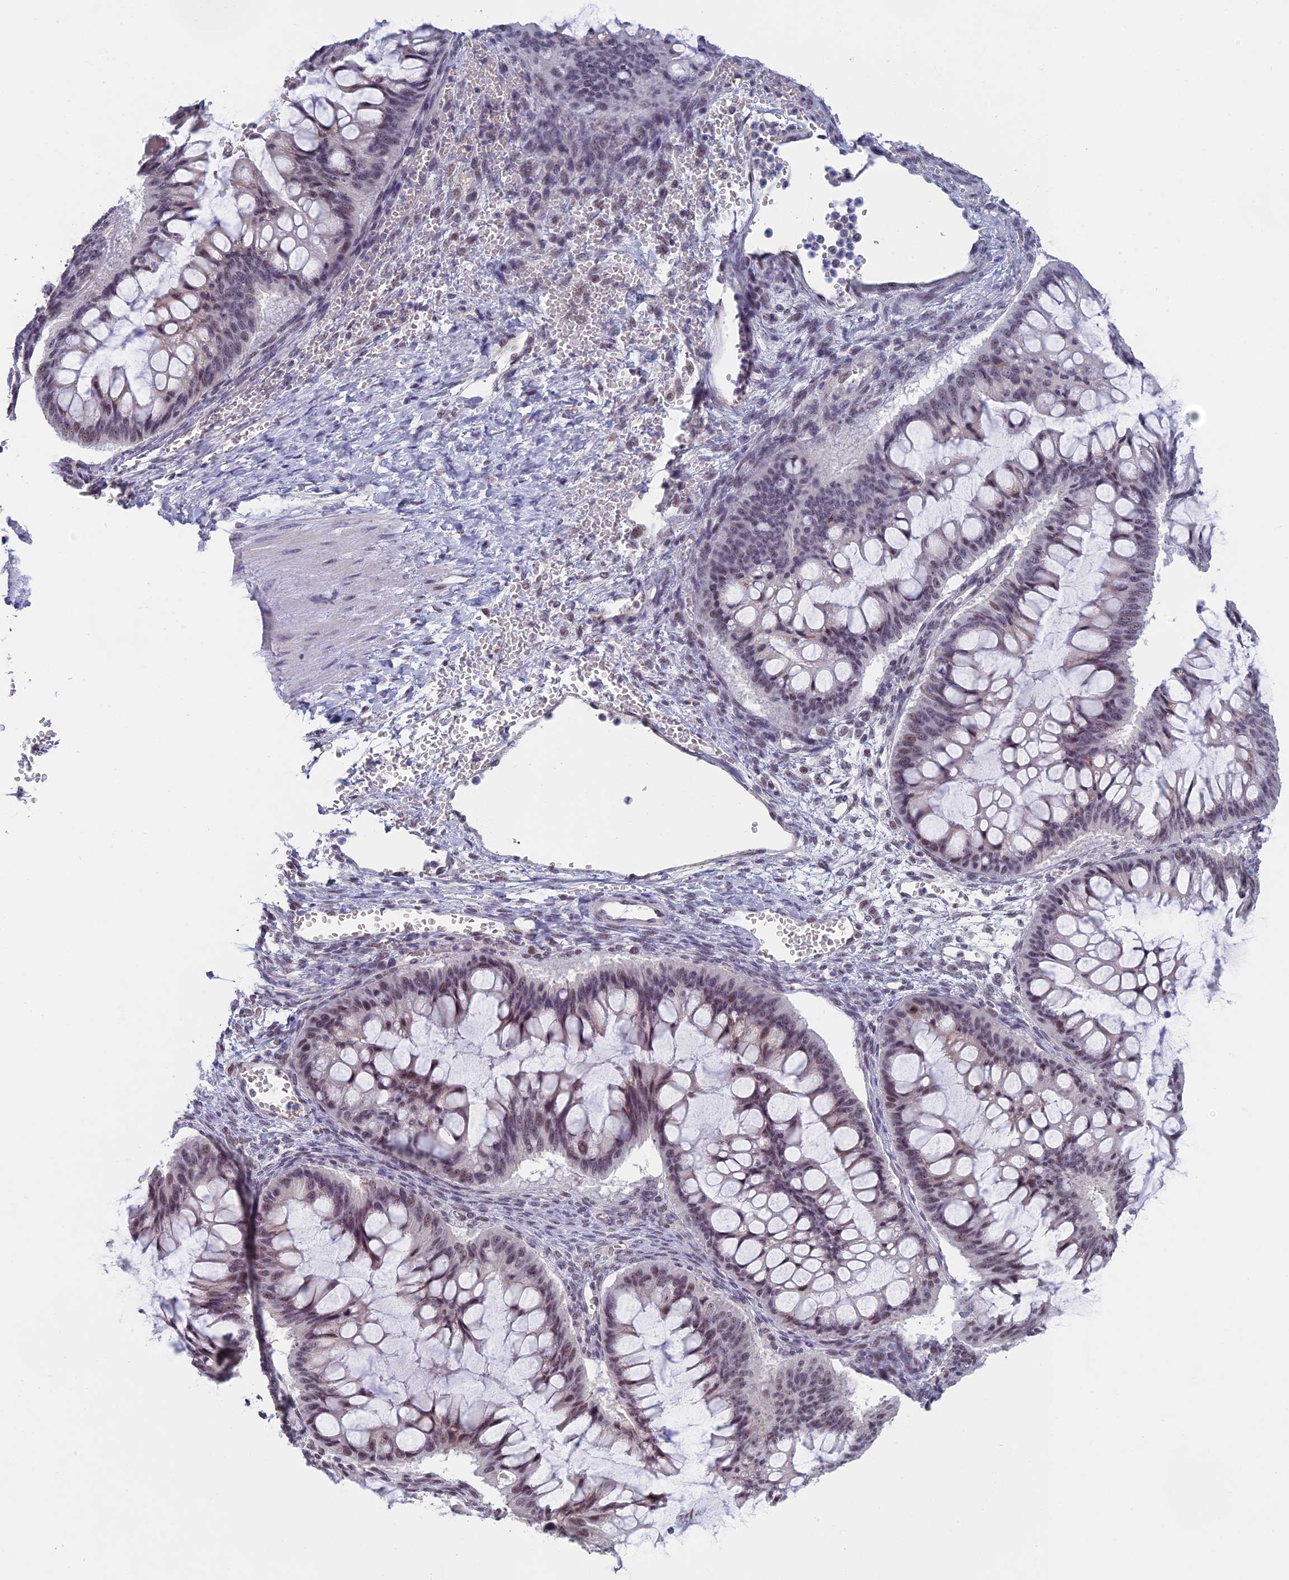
{"staining": {"intensity": "weak", "quantity": "<25%", "location": "nuclear"}, "tissue": "ovarian cancer", "cell_type": "Tumor cells", "image_type": "cancer", "snomed": [{"axis": "morphology", "description": "Cystadenocarcinoma, mucinous, NOS"}, {"axis": "topography", "description": "Ovary"}], "caption": "Ovarian cancer was stained to show a protein in brown. There is no significant staining in tumor cells.", "gene": "MORF4L1", "patient": {"sex": "female", "age": 73}}